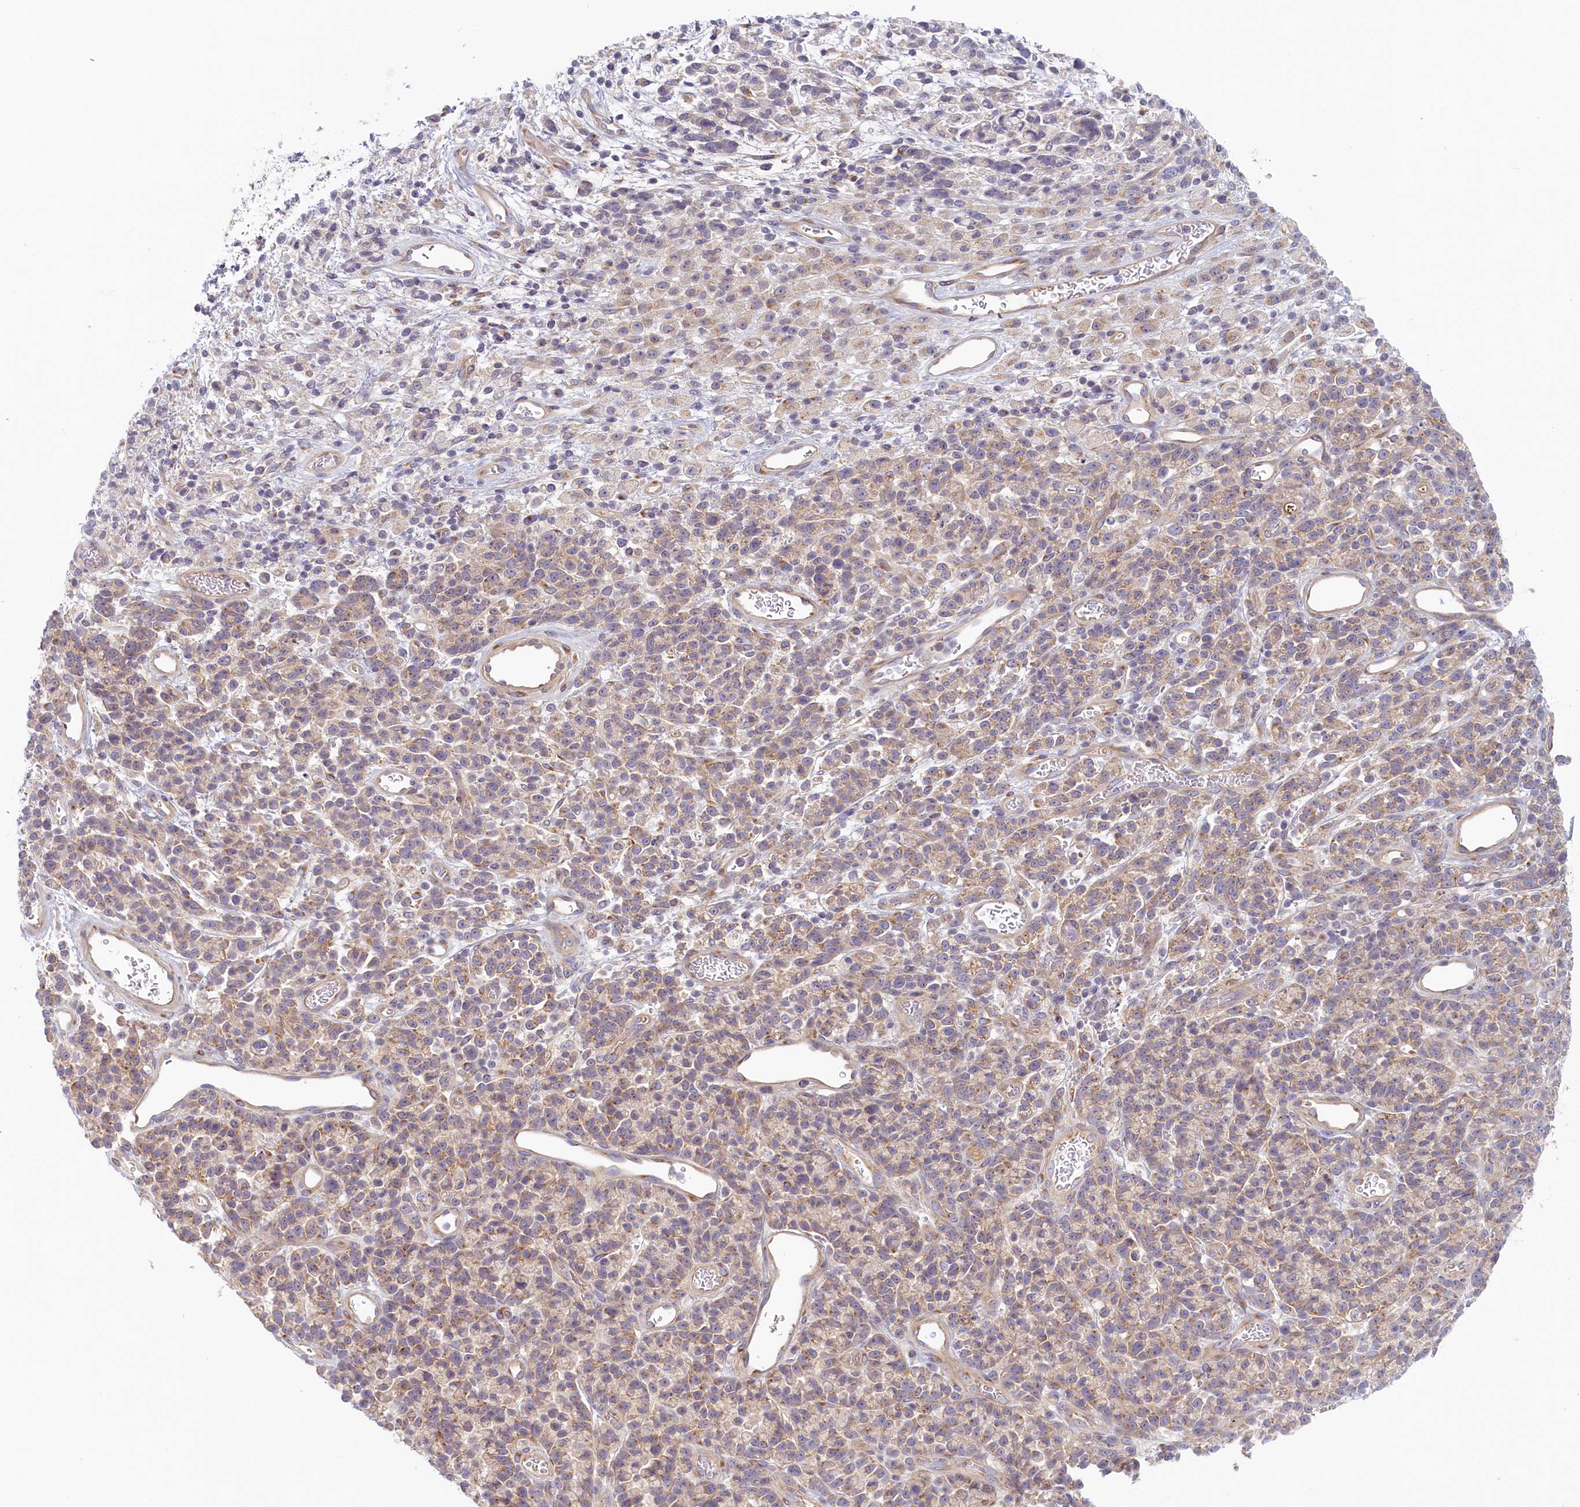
{"staining": {"intensity": "weak", "quantity": "<25%", "location": "cytoplasmic/membranous"}, "tissue": "stomach cancer", "cell_type": "Tumor cells", "image_type": "cancer", "snomed": [{"axis": "morphology", "description": "Adenocarcinoma, NOS"}, {"axis": "topography", "description": "Stomach"}], "caption": "The IHC image has no significant expression in tumor cells of adenocarcinoma (stomach) tissue.", "gene": "STX16", "patient": {"sex": "female", "age": 60}}